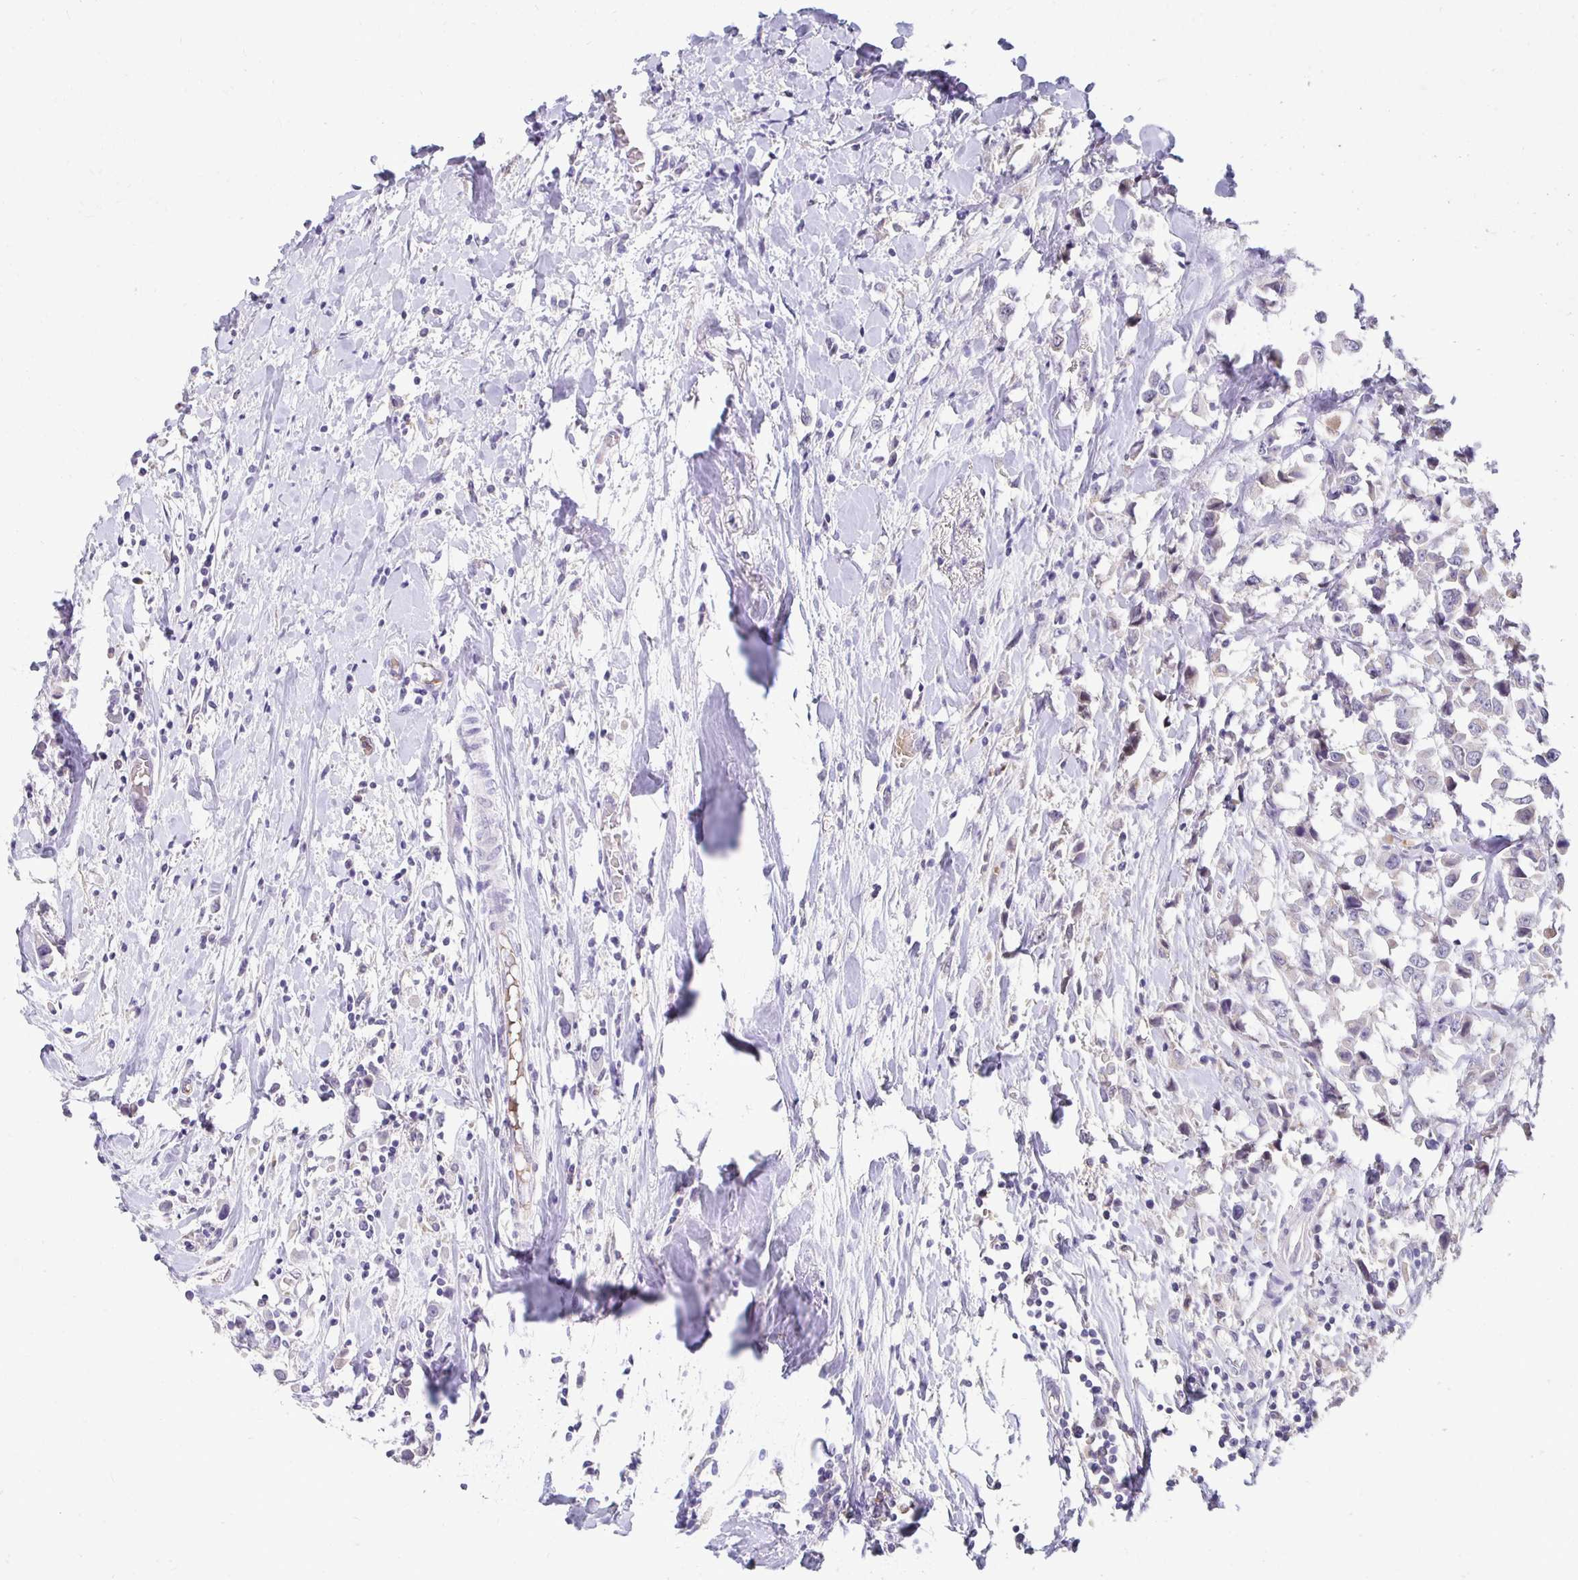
{"staining": {"intensity": "negative", "quantity": "none", "location": "none"}, "tissue": "breast cancer", "cell_type": "Tumor cells", "image_type": "cancer", "snomed": [{"axis": "morphology", "description": "Duct carcinoma"}, {"axis": "topography", "description": "Breast"}], "caption": "Immunohistochemistry image of neoplastic tissue: intraductal carcinoma (breast) stained with DAB (3,3'-diaminobenzidine) displays no significant protein expression in tumor cells.", "gene": "GK2", "patient": {"sex": "female", "age": 61}}